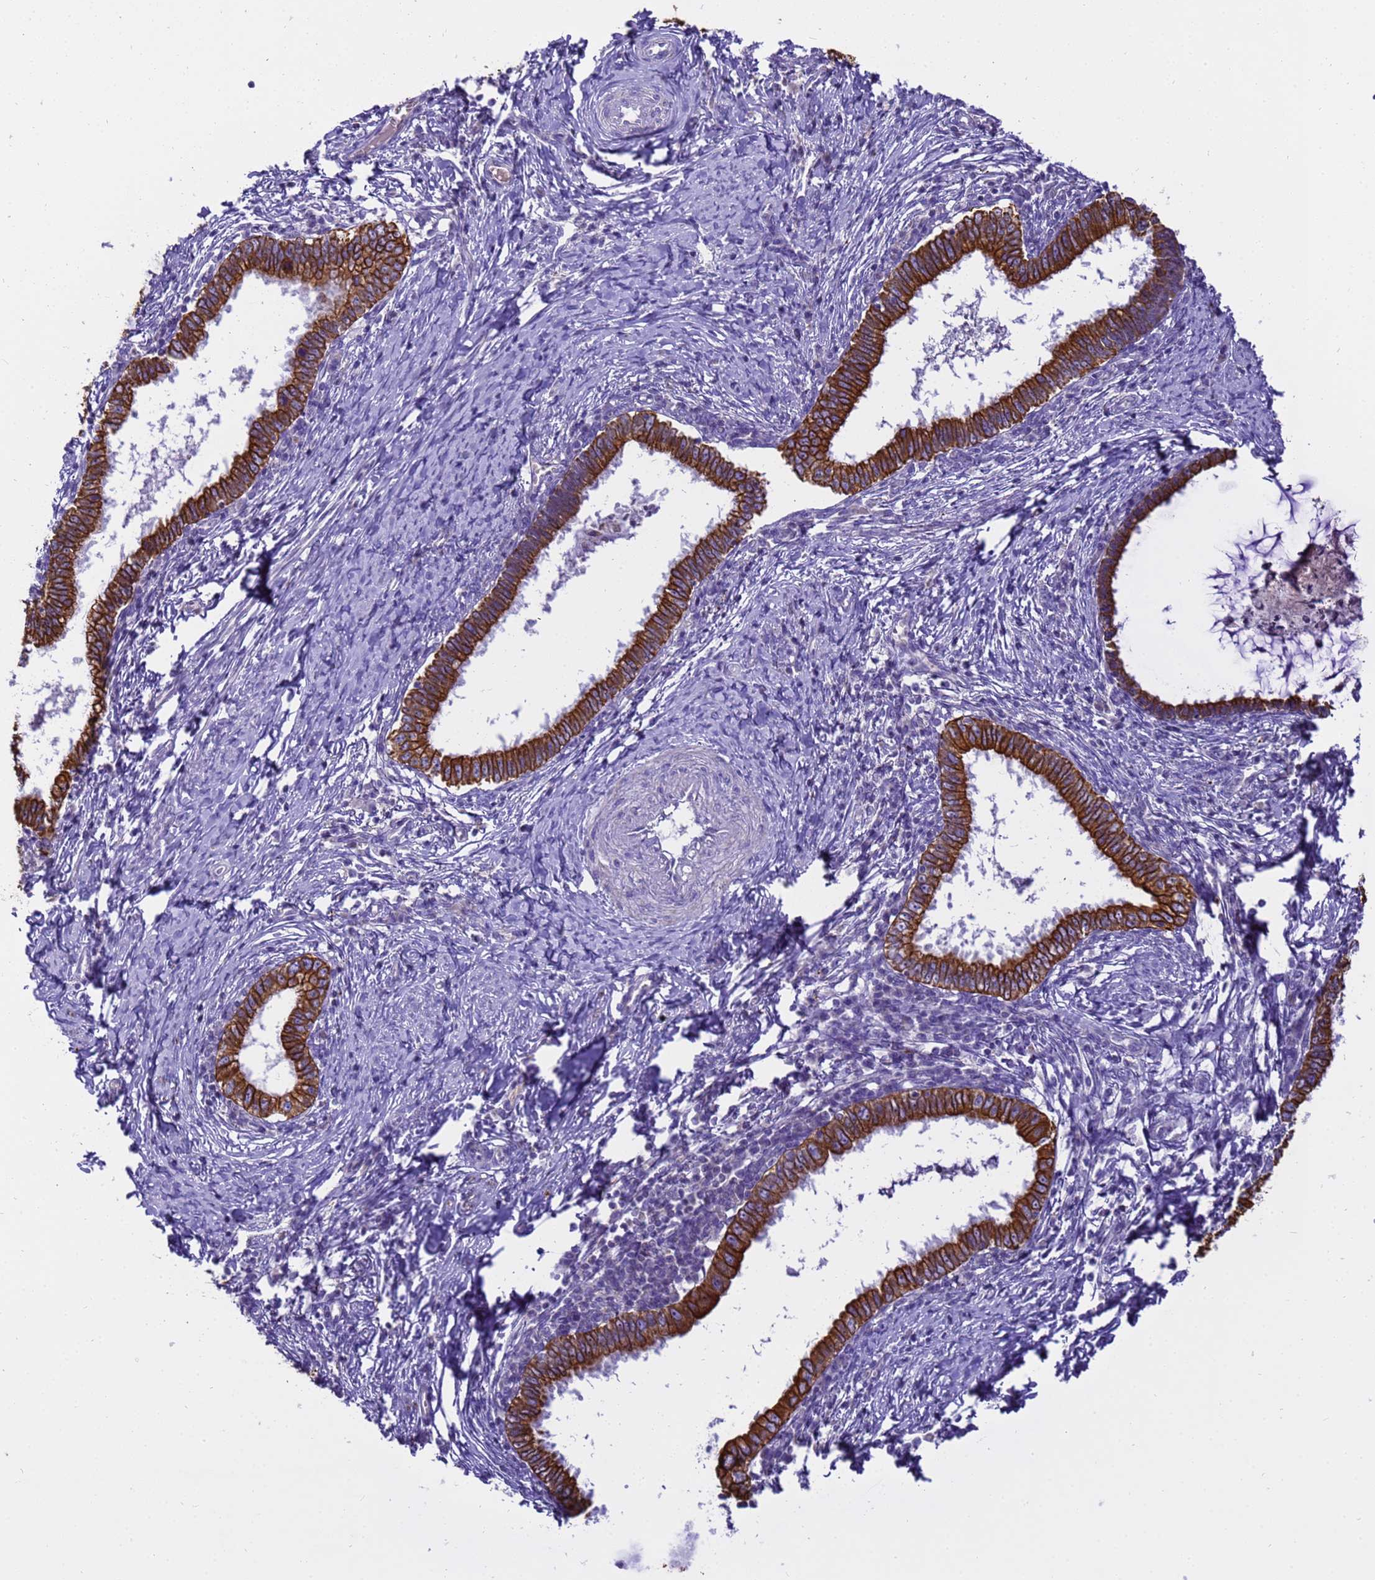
{"staining": {"intensity": "strong", "quantity": ">75%", "location": "cytoplasmic/membranous"}, "tissue": "cervical cancer", "cell_type": "Tumor cells", "image_type": "cancer", "snomed": [{"axis": "morphology", "description": "Adenocarcinoma, NOS"}, {"axis": "topography", "description": "Cervix"}], "caption": "Strong cytoplasmic/membranous staining is present in about >75% of tumor cells in adenocarcinoma (cervical).", "gene": "PIEZO2", "patient": {"sex": "female", "age": 36}}